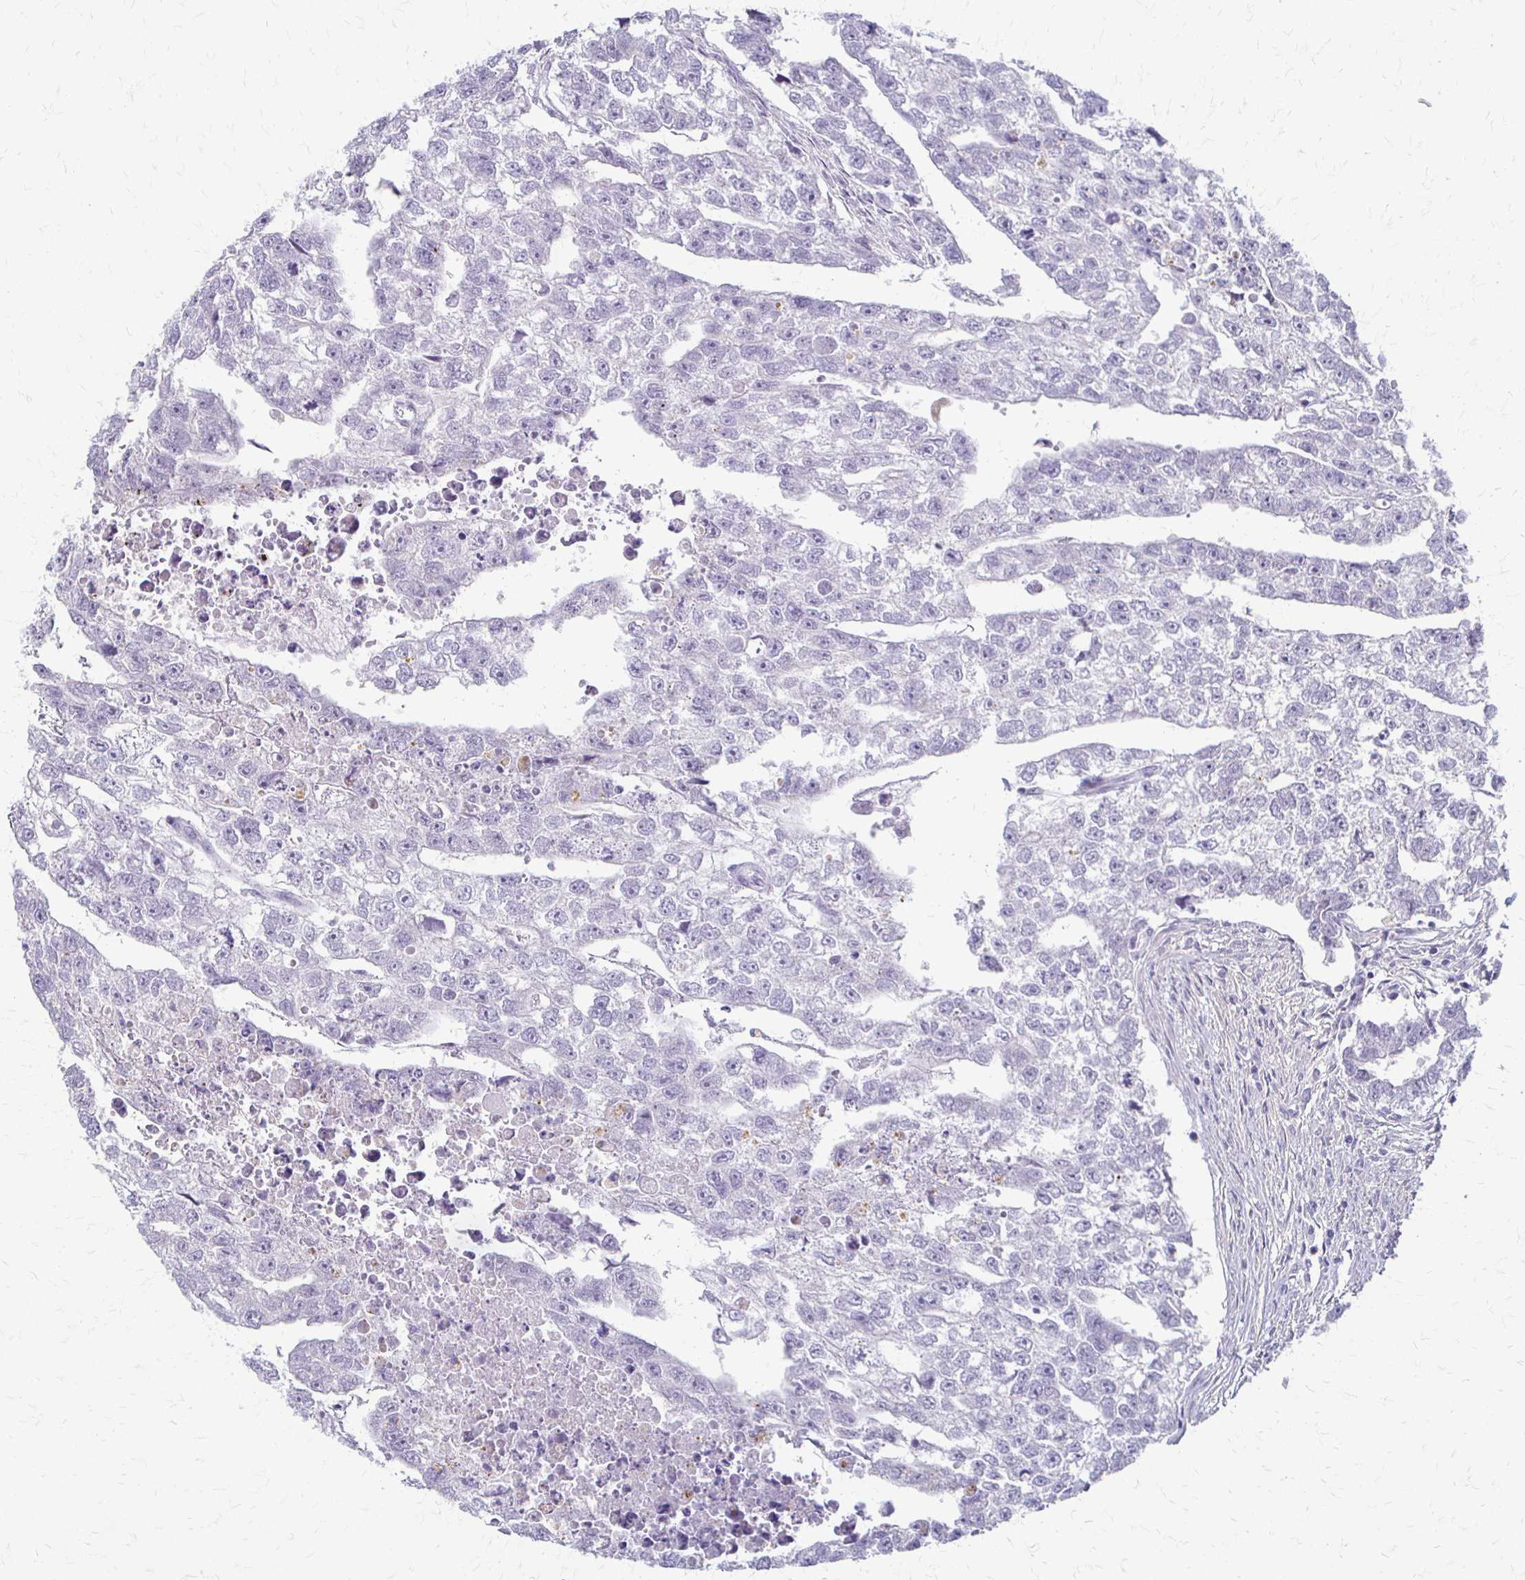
{"staining": {"intensity": "negative", "quantity": "none", "location": "none"}, "tissue": "testis cancer", "cell_type": "Tumor cells", "image_type": "cancer", "snomed": [{"axis": "morphology", "description": "Carcinoma, Embryonal, NOS"}, {"axis": "morphology", "description": "Teratoma, malignant, NOS"}, {"axis": "topography", "description": "Testis"}], "caption": "This is an immunohistochemistry (IHC) photomicrograph of testis cancer (malignant teratoma). There is no expression in tumor cells.", "gene": "ACP5", "patient": {"sex": "male", "age": 44}}